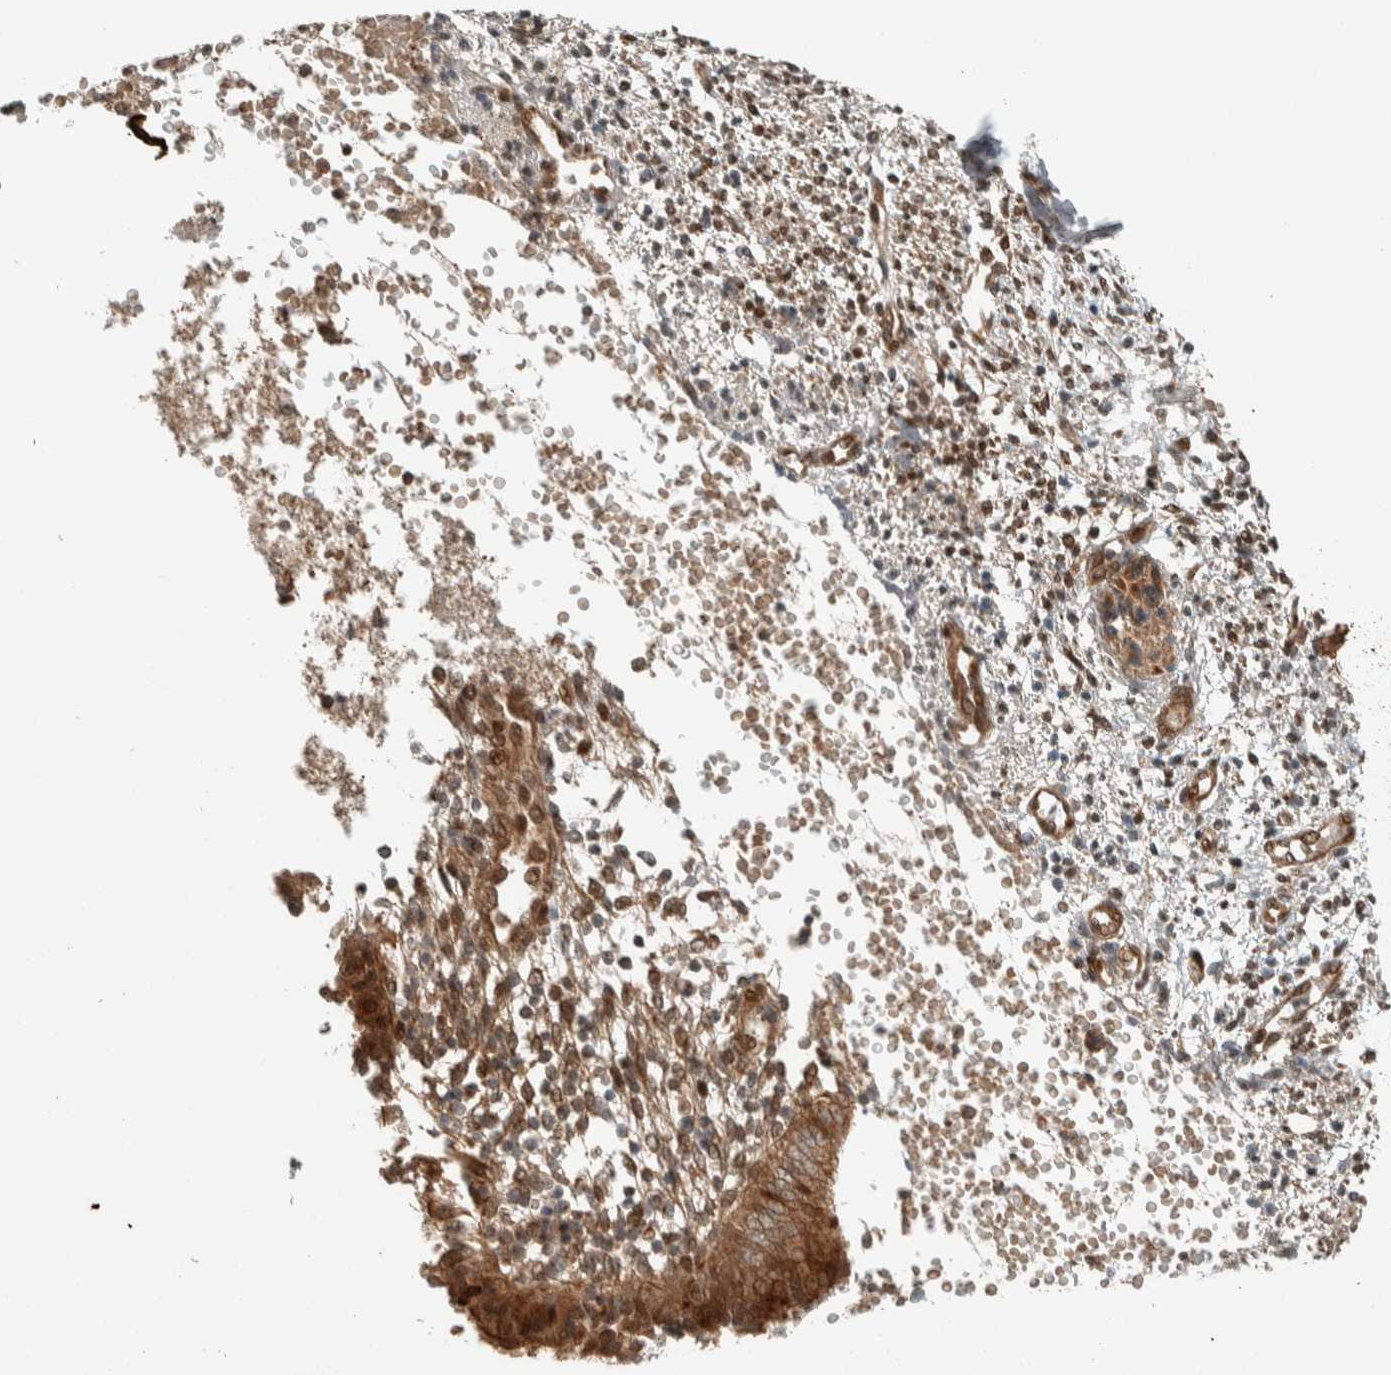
{"staining": {"intensity": "moderate", "quantity": "<25%", "location": "nuclear"}, "tissue": "endometrium", "cell_type": "Cells in endometrial stroma", "image_type": "normal", "snomed": [{"axis": "morphology", "description": "Normal tissue, NOS"}, {"axis": "topography", "description": "Endometrium"}], "caption": "A brown stain highlights moderate nuclear positivity of a protein in cells in endometrial stroma of benign human endometrium. (DAB IHC, brown staining for protein, blue staining for nuclei).", "gene": "STXBP4", "patient": {"sex": "female", "age": 35}}